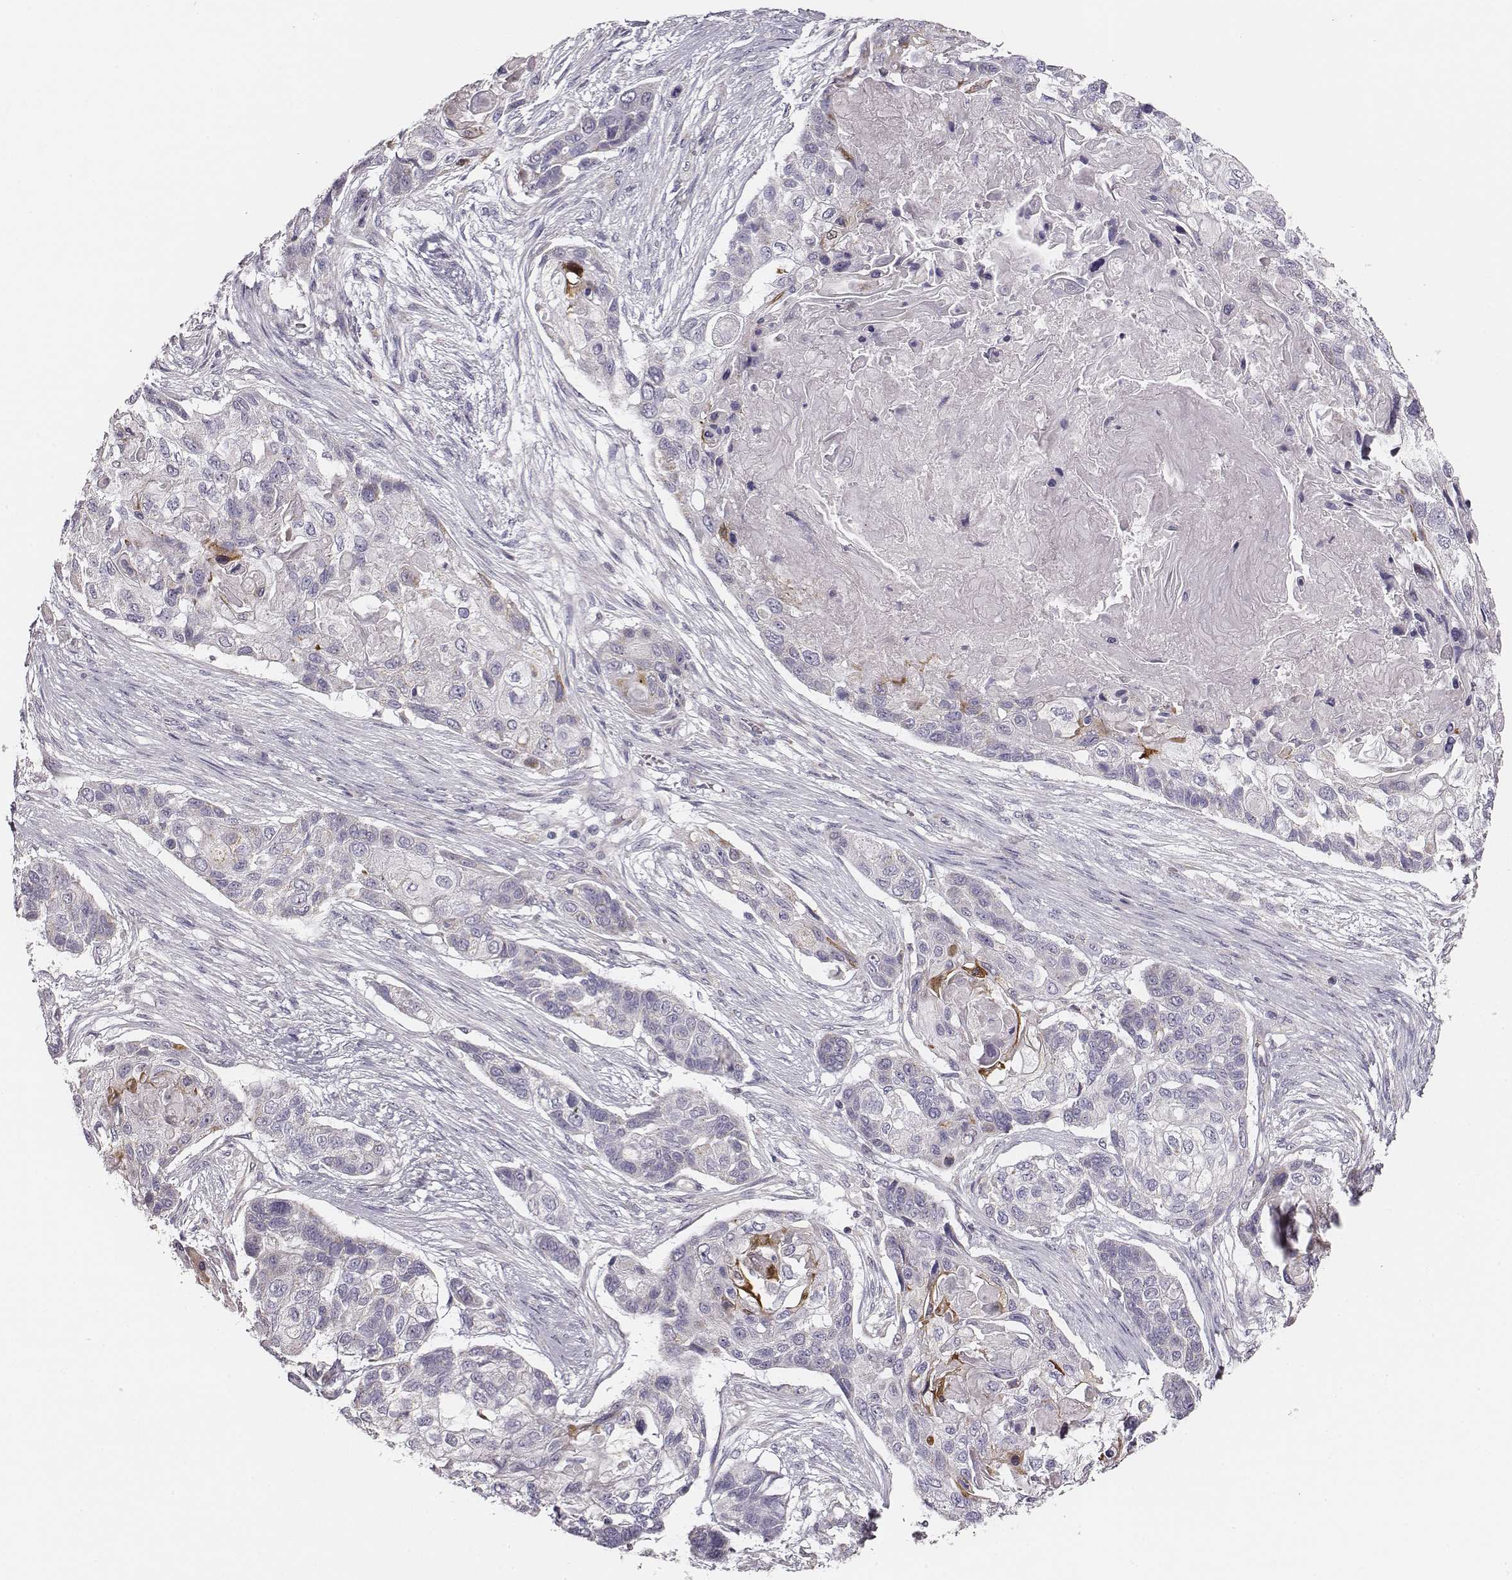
{"staining": {"intensity": "negative", "quantity": "none", "location": "none"}, "tissue": "lung cancer", "cell_type": "Tumor cells", "image_type": "cancer", "snomed": [{"axis": "morphology", "description": "Squamous cell carcinoma, NOS"}, {"axis": "topography", "description": "Lung"}], "caption": "High magnification brightfield microscopy of lung cancer (squamous cell carcinoma) stained with DAB (3,3'-diaminobenzidine) (brown) and counterstained with hematoxylin (blue): tumor cells show no significant positivity.", "gene": "UBL4B", "patient": {"sex": "male", "age": 69}}